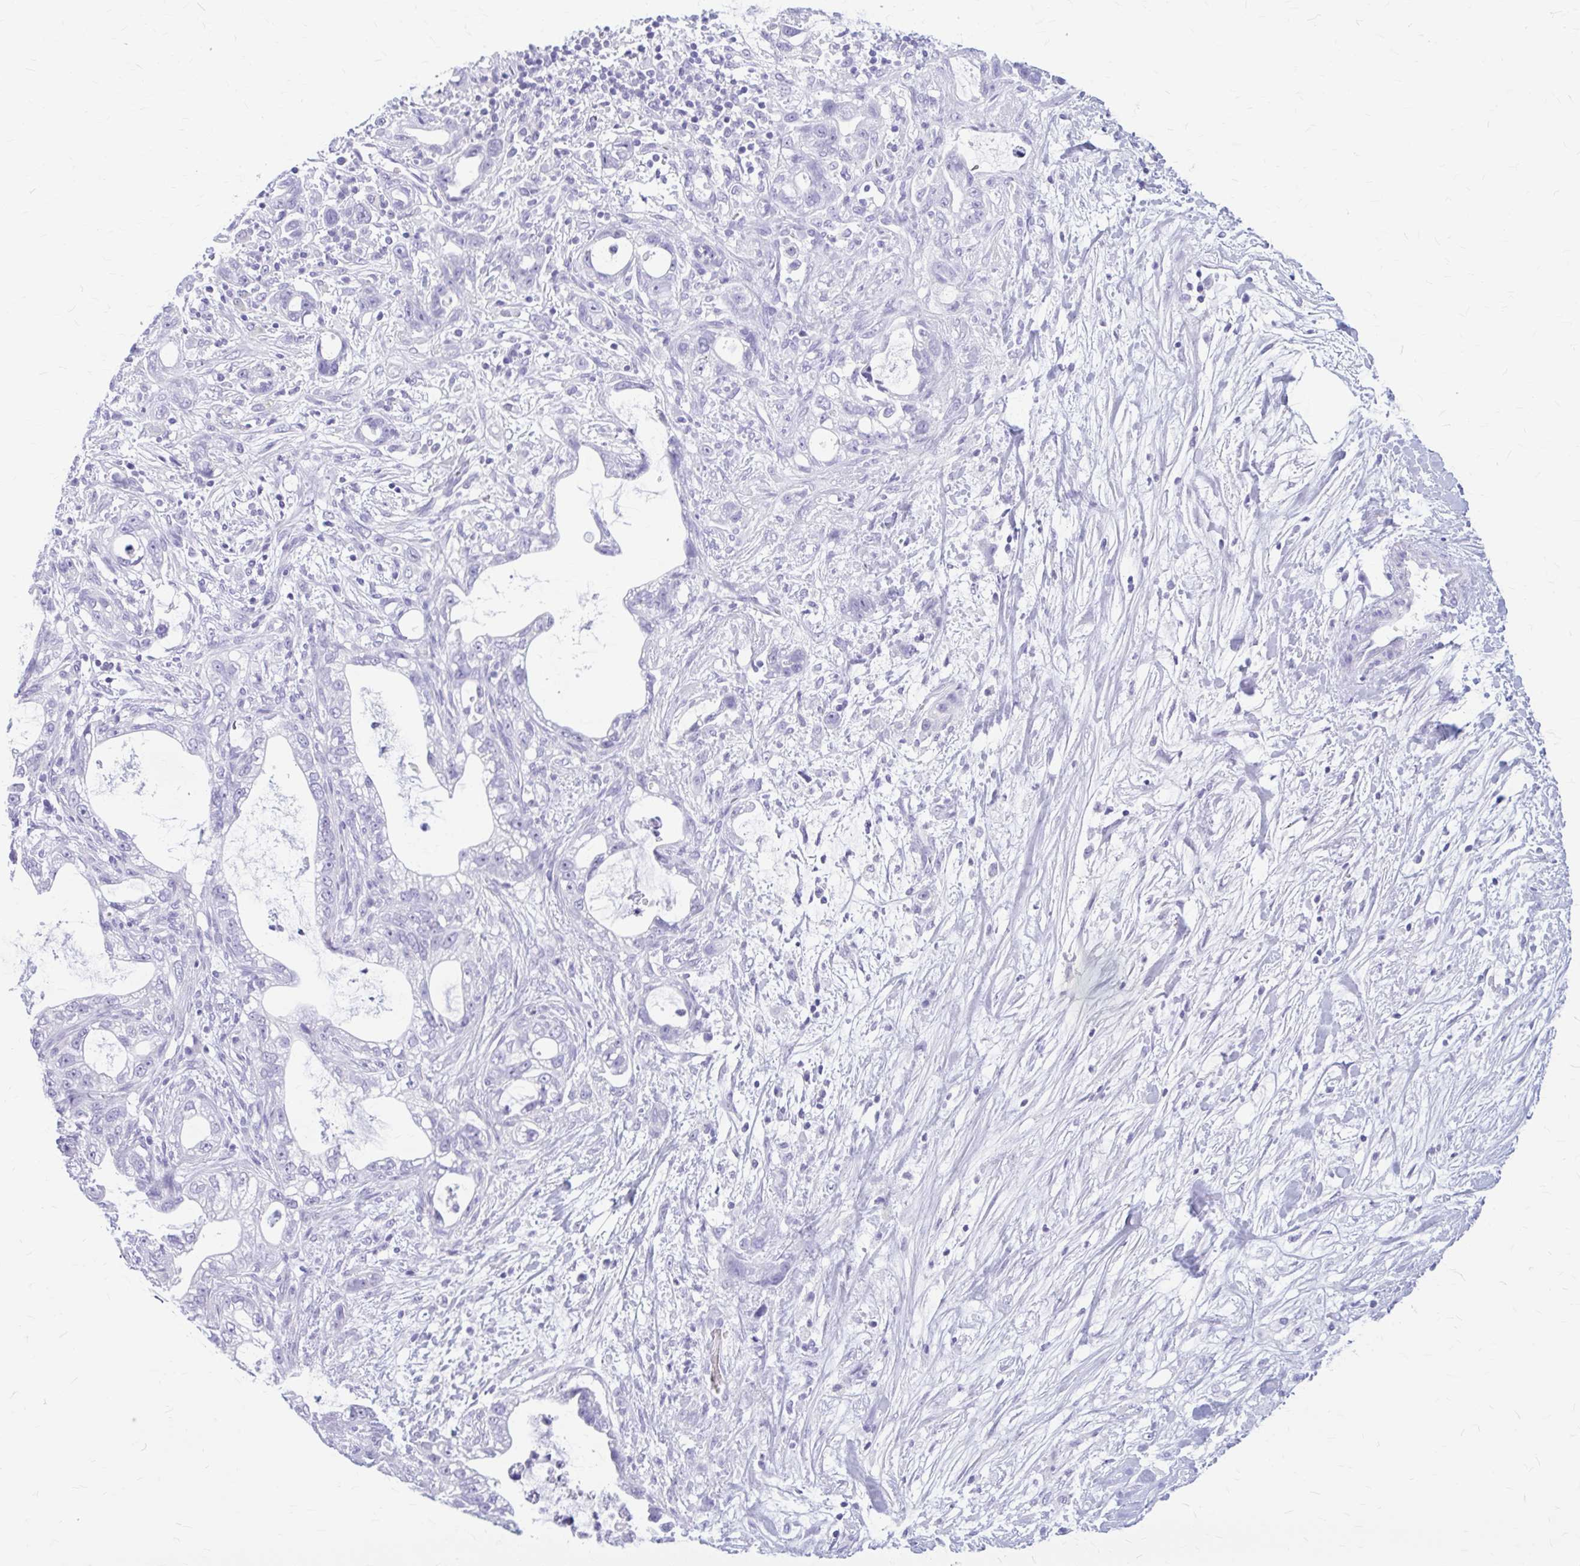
{"staining": {"intensity": "negative", "quantity": "none", "location": "none"}, "tissue": "pancreatic cancer", "cell_type": "Tumor cells", "image_type": "cancer", "snomed": [{"axis": "morphology", "description": "Adenocarcinoma, NOS"}, {"axis": "topography", "description": "Pancreas"}], "caption": "Immunohistochemistry of pancreatic cancer (adenocarcinoma) demonstrates no staining in tumor cells.", "gene": "KLHDC7A", "patient": {"sex": "male", "age": 70}}